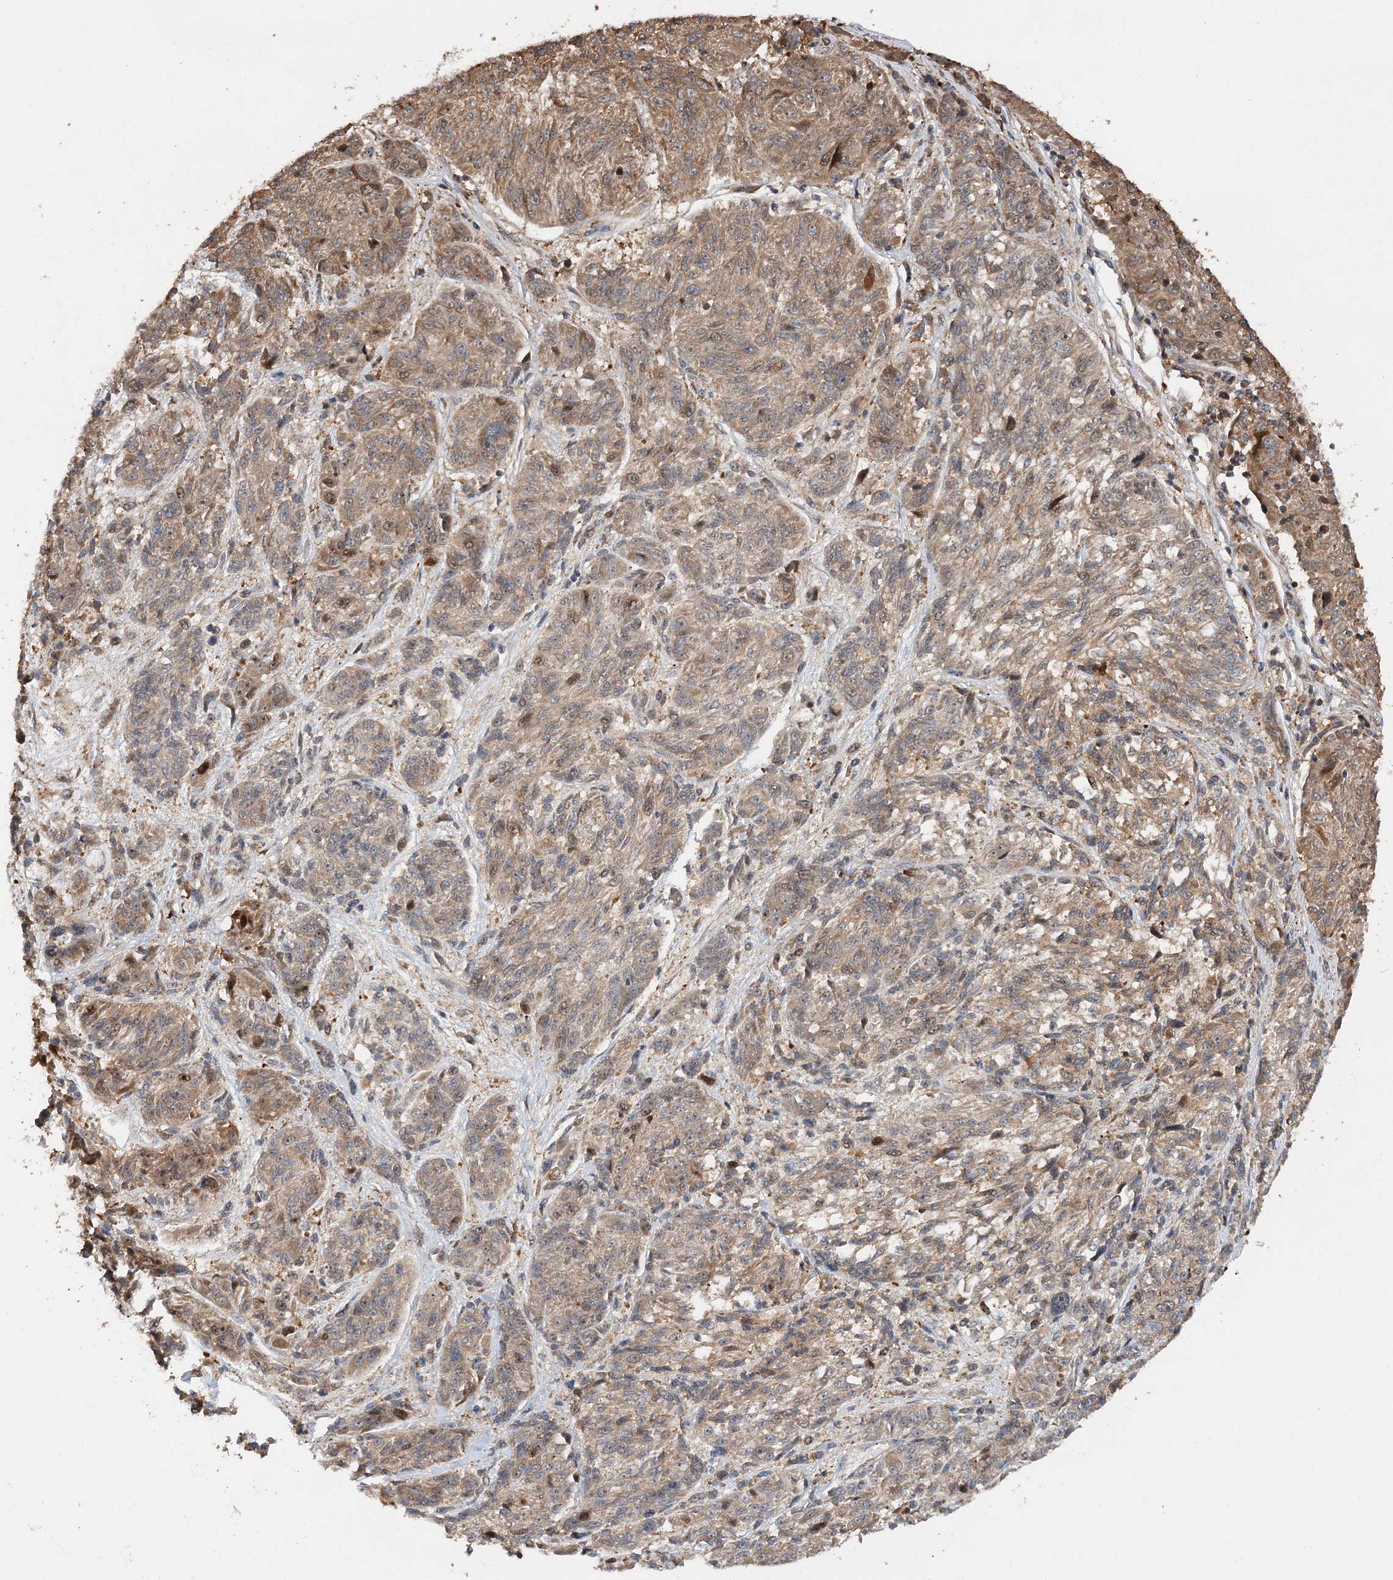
{"staining": {"intensity": "moderate", "quantity": "25%-75%", "location": "cytoplasmic/membranous,nuclear"}, "tissue": "melanoma", "cell_type": "Tumor cells", "image_type": "cancer", "snomed": [{"axis": "morphology", "description": "Malignant melanoma, NOS"}, {"axis": "topography", "description": "Skin"}], "caption": "Melanoma tissue displays moderate cytoplasmic/membranous and nuclear staining in approximately 25%-75% of tumor cells, visualized by immunohistochemistry.", "gene": "KIF4A", "patient": {"sex": "male", "age": 53}}